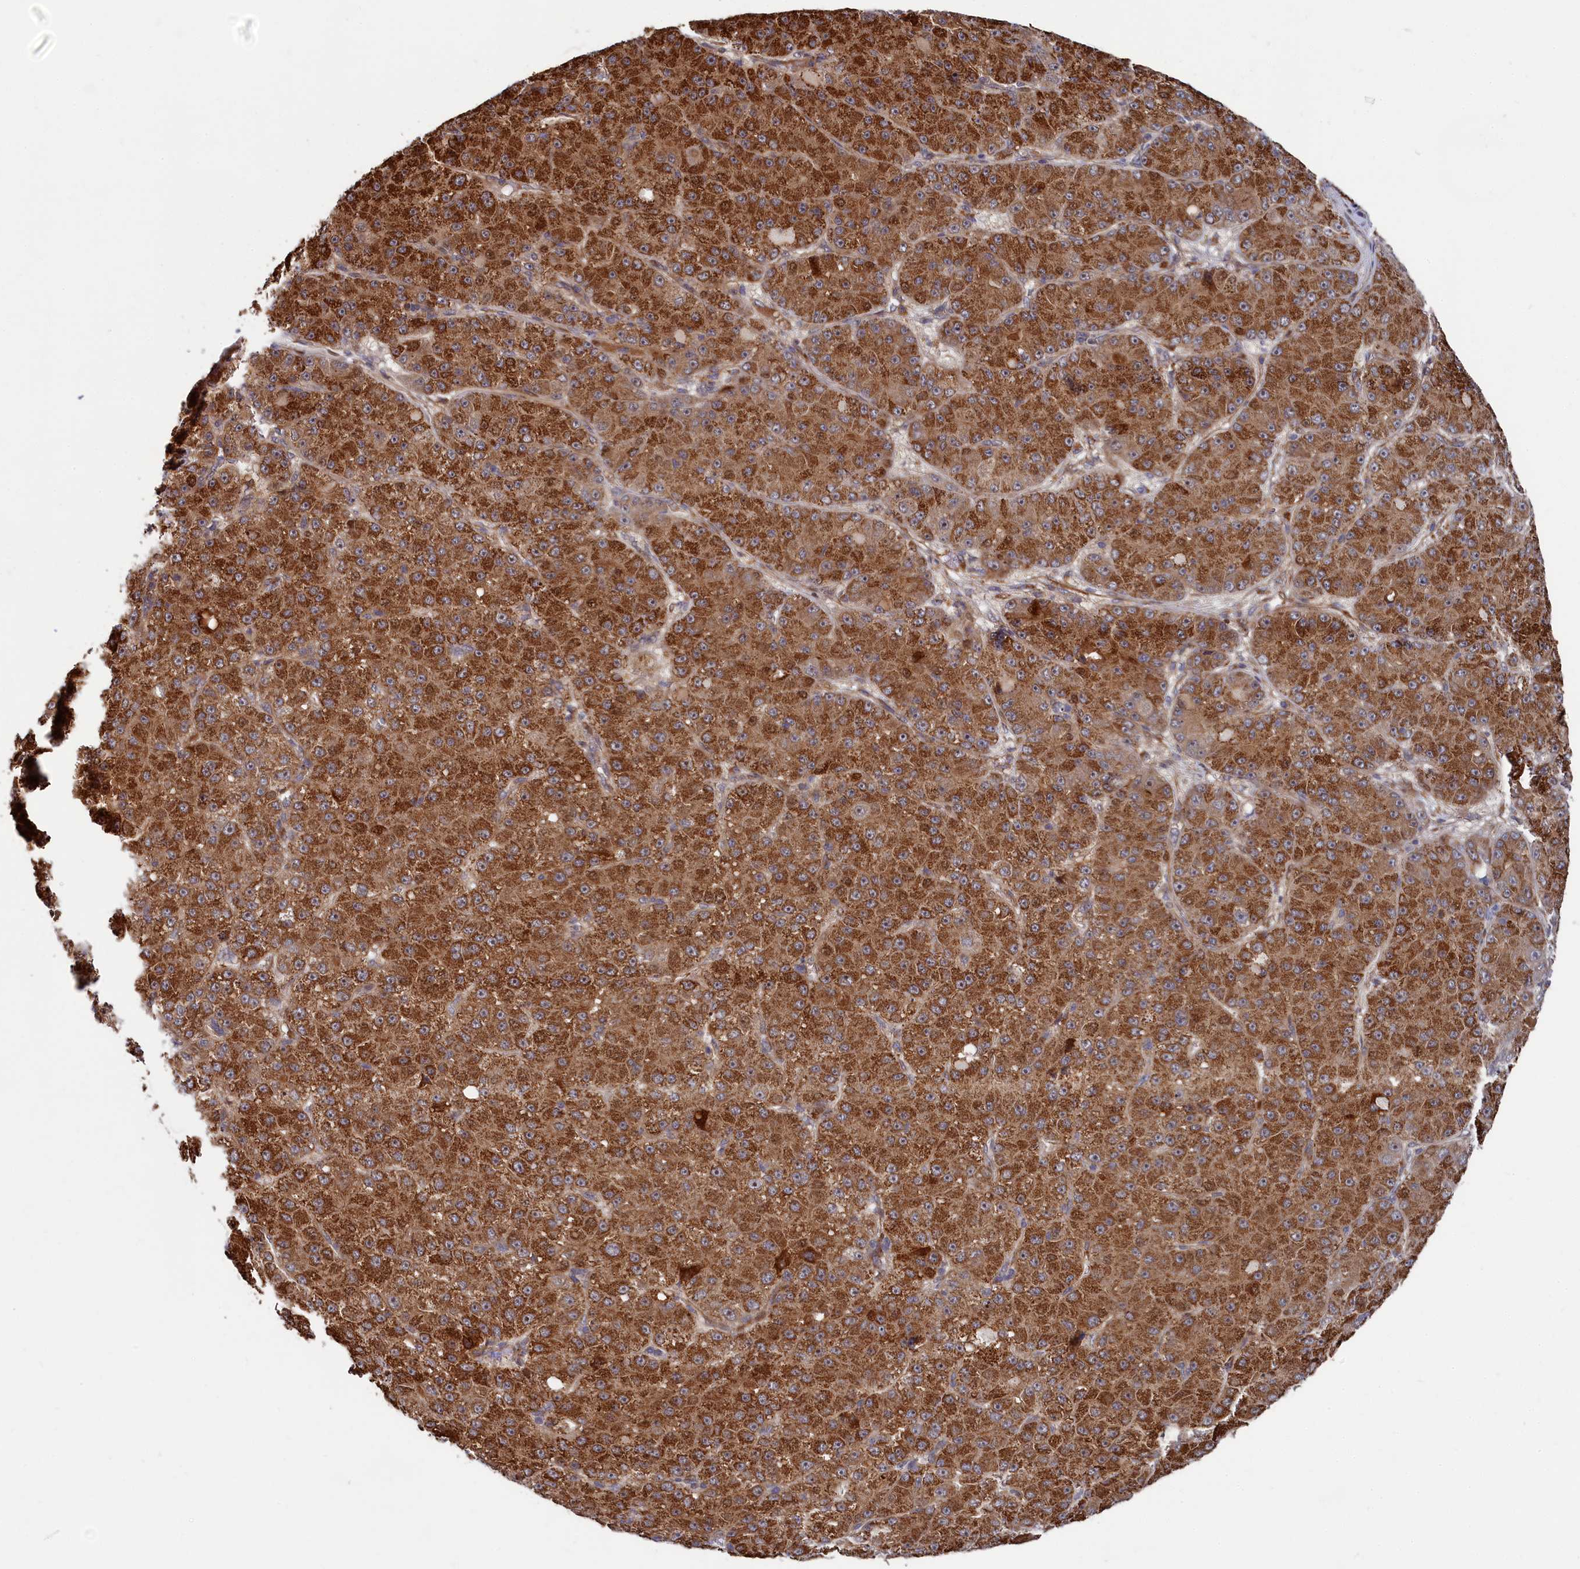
{"staining": {"intensity": "strong", "quantity": ">75%", "location": "cytoplasmic/membranous"}, "tissue": "liver cancer", "cell_type": "Tumor cells", "image_type": "cancer", "snomed": [{"axis": "morphology", "description": "Carcinoma, Hepatocellular, NOS"}, {"axis": "topography", "description": "Liver"}], "caption": "IHC of liver hepatocellular carcinoma shows high levels of strong cytoplasmic/membranous staining in approximately >75% of tumor cells.", "gene": "PIK3C3", "patient": {"sex": "male", "age": 67}}